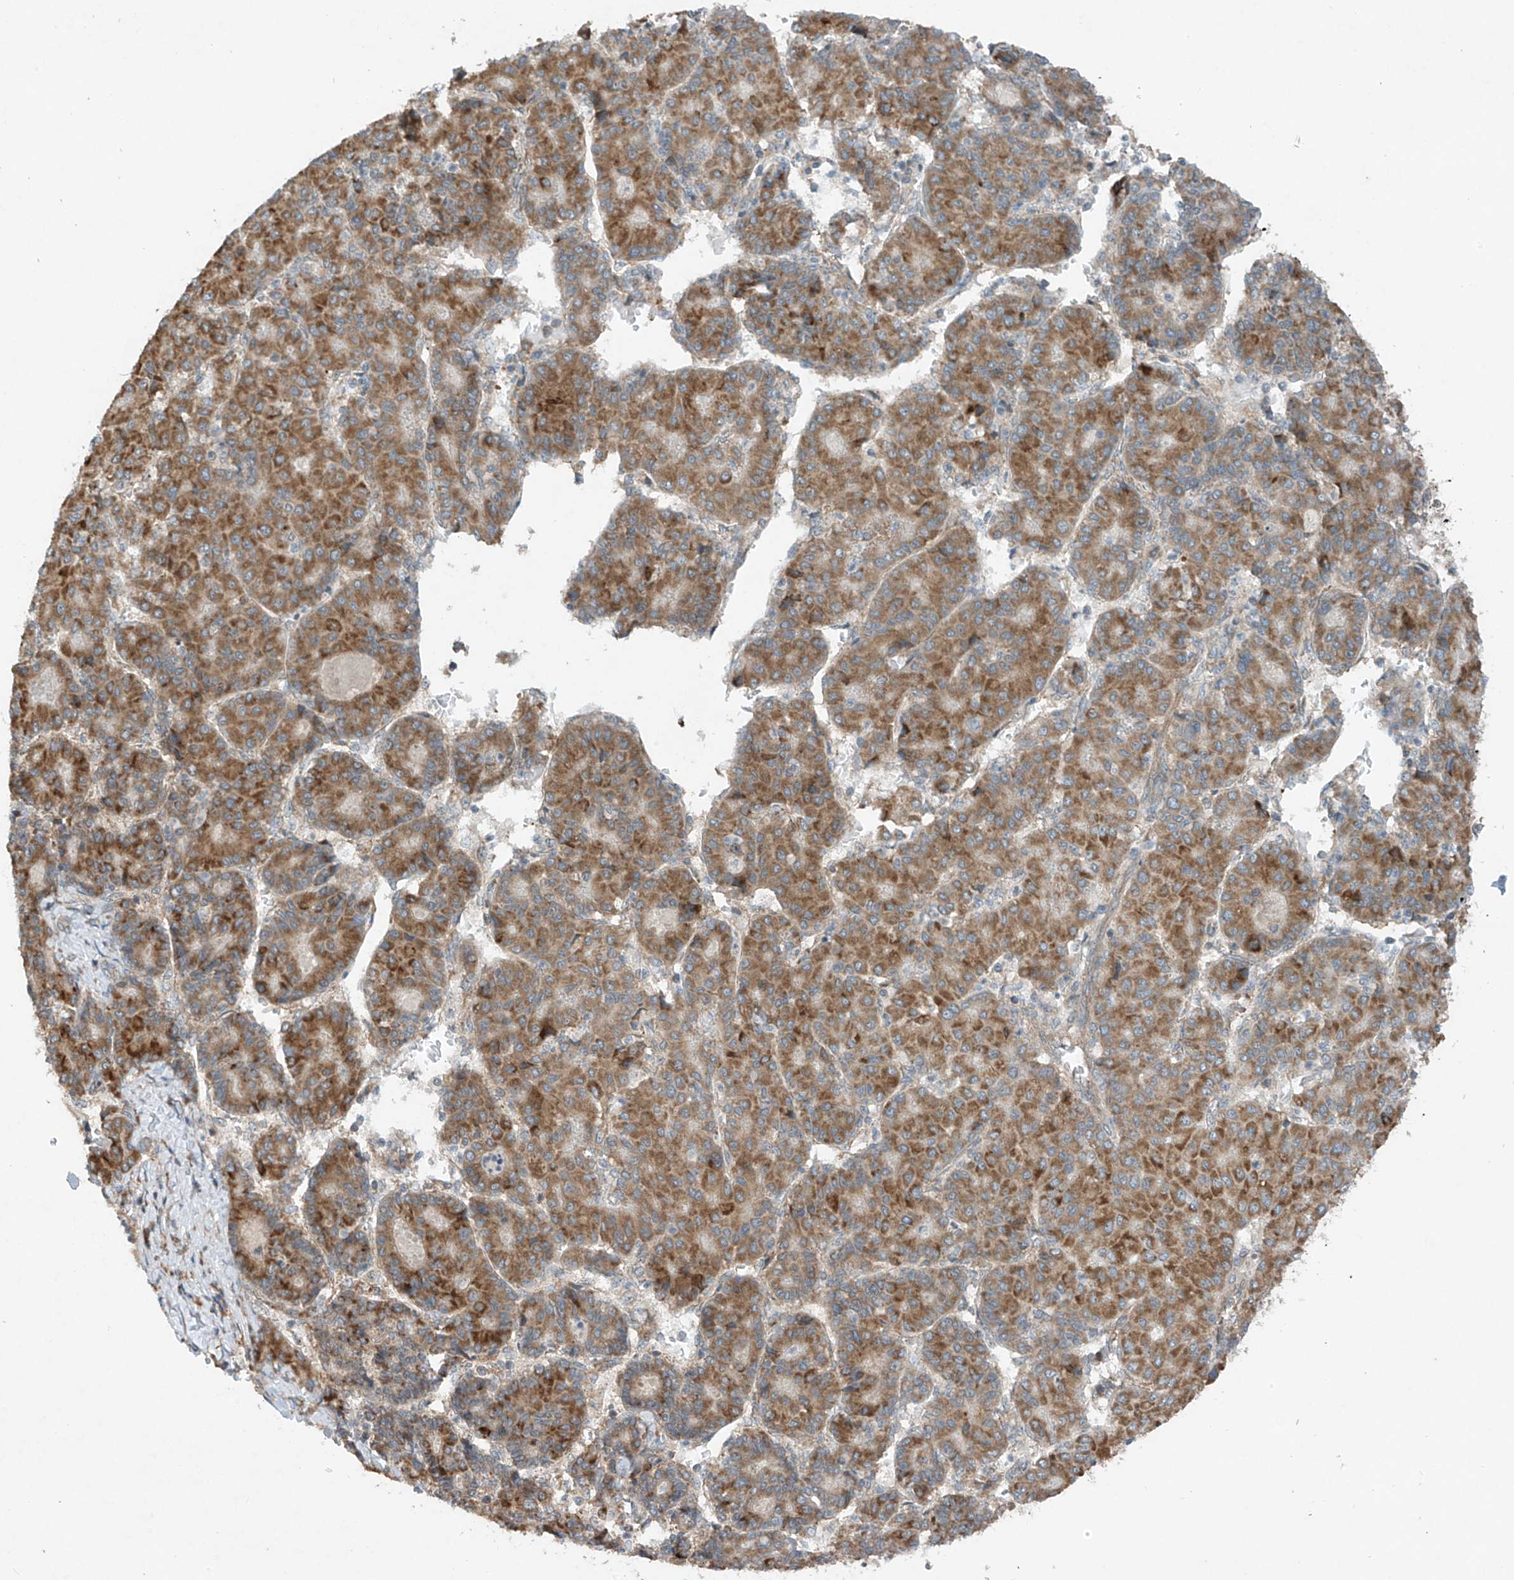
{"staining": {"intensity": "moderate", "quantity": ">75%", "location": "cytoplasmic/membranous"}, "tissue": "liver cancer", "cell_type": "Tumor cells", "image_type": "cancer", "snomed": [{"axis": "morphology", "description": "Carcinoma, Hepatocellular, NOS"}, {"axis": "topography", "description": "Liver"}], "caption": "Protein expression analysis of hepatocellular carcinoma (liver) exhibits moderate cytoplasmic/membranous staining in about >75% of tumor cells. The protein of interest is stained brown, and the nuclei are stained in blue (DAB (3,3'-diaminobenzidine) IHC with brightfield microscopy, high magnification).", "gene": "RPL34", "patient": {"sex": "male", "age": 65}}